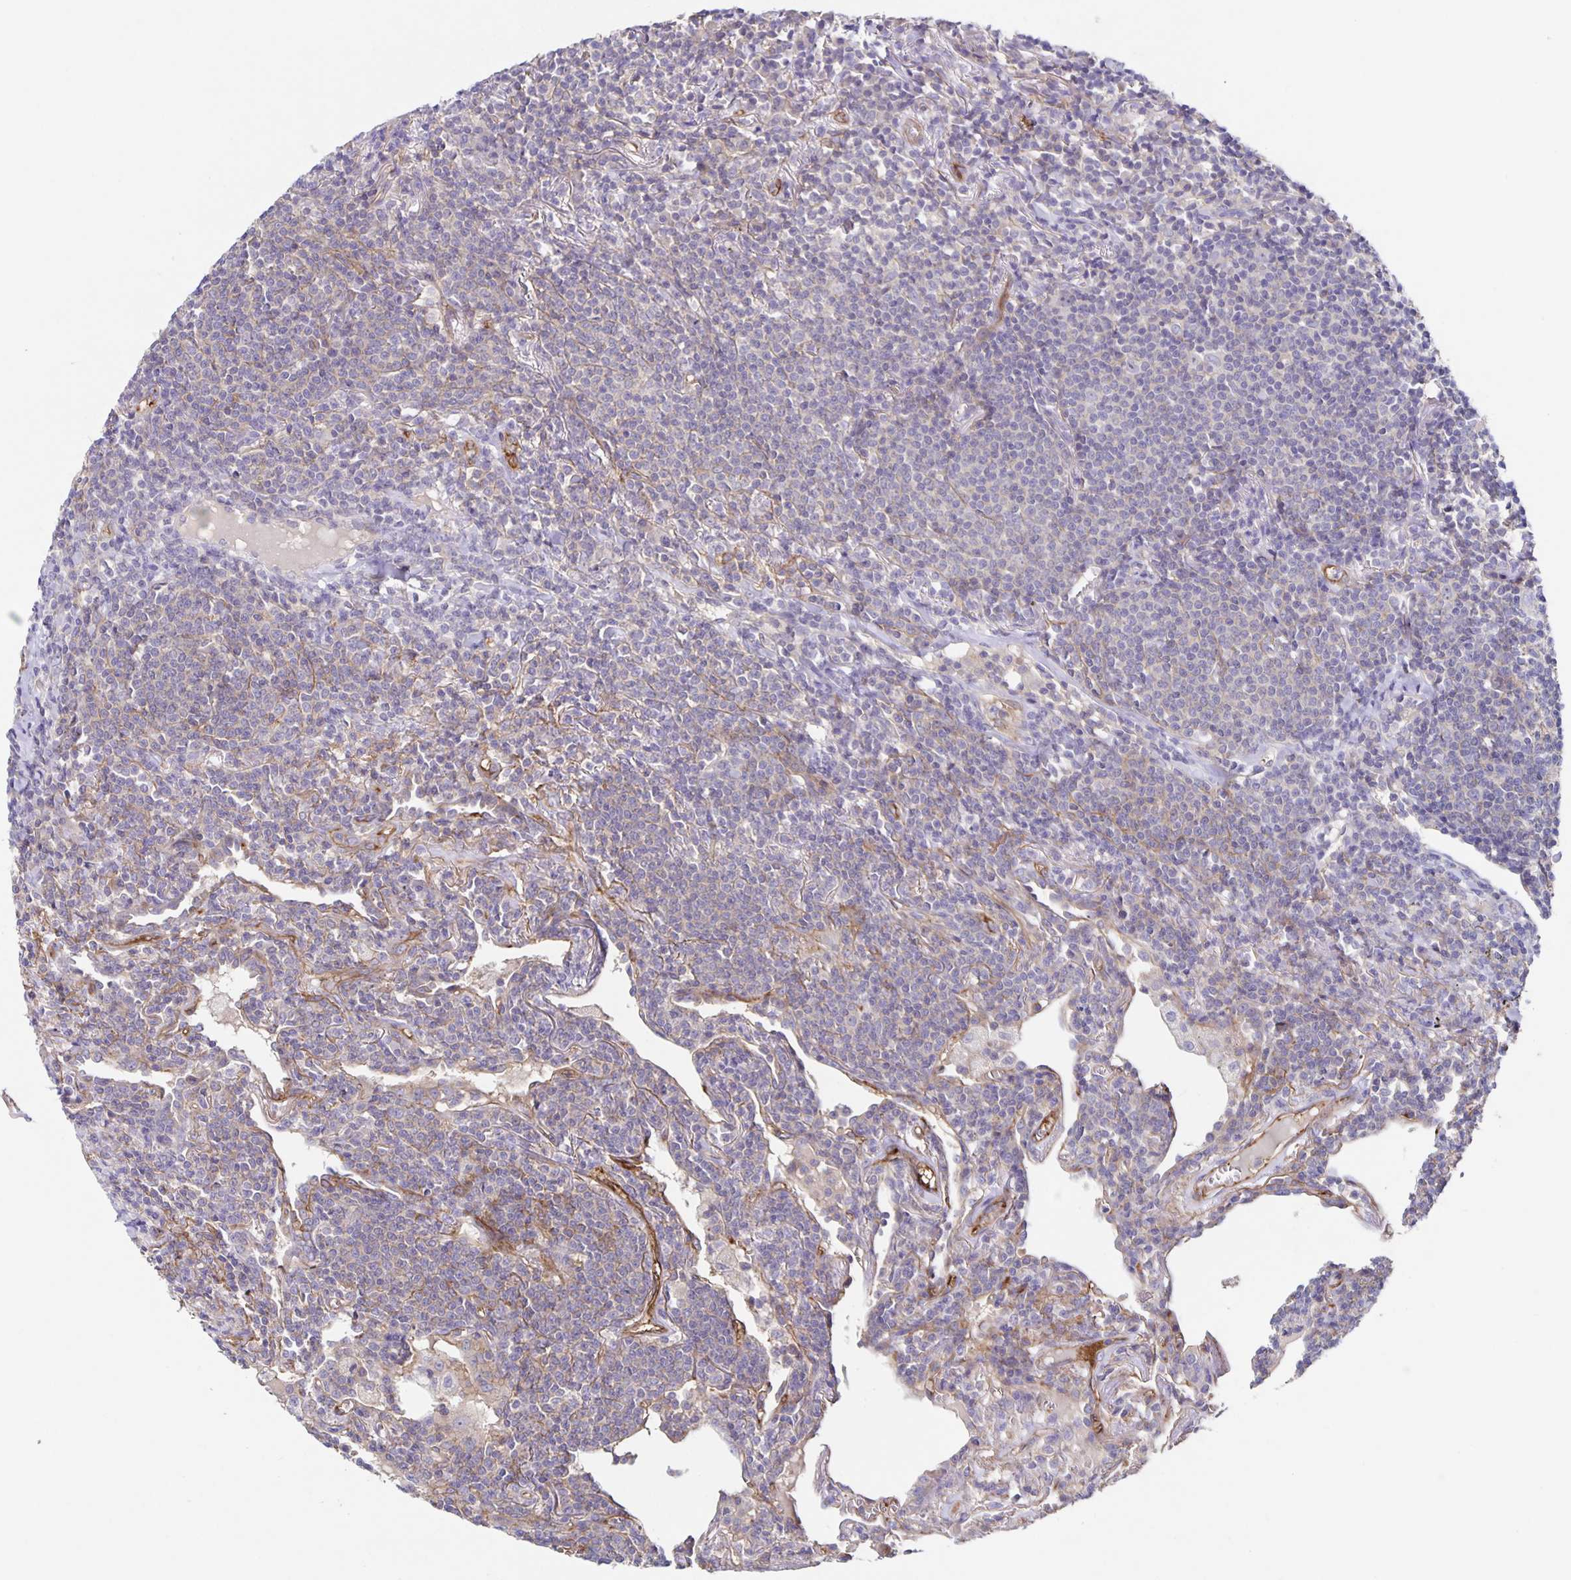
{"staining": {"intensity": "negative", "quantity": "none", "location": "none"}, "tissue": "lymphoma", "cell_type": "Tumor cells", "image_type": "cancer", "snomed": [{"axis": "morphology", "description": "Malignant lymphoma, non-Hodgkin's type, Low grade"}, {"axis": "topography", "description": "Lung"}], "caption": "IHC of malignant lymphoma, non-Hodgkin's type (low-grade) reveals no expression in tumor cells.", "gene": "ITGA2", "patient": {"sex": "female", "age": 71}}